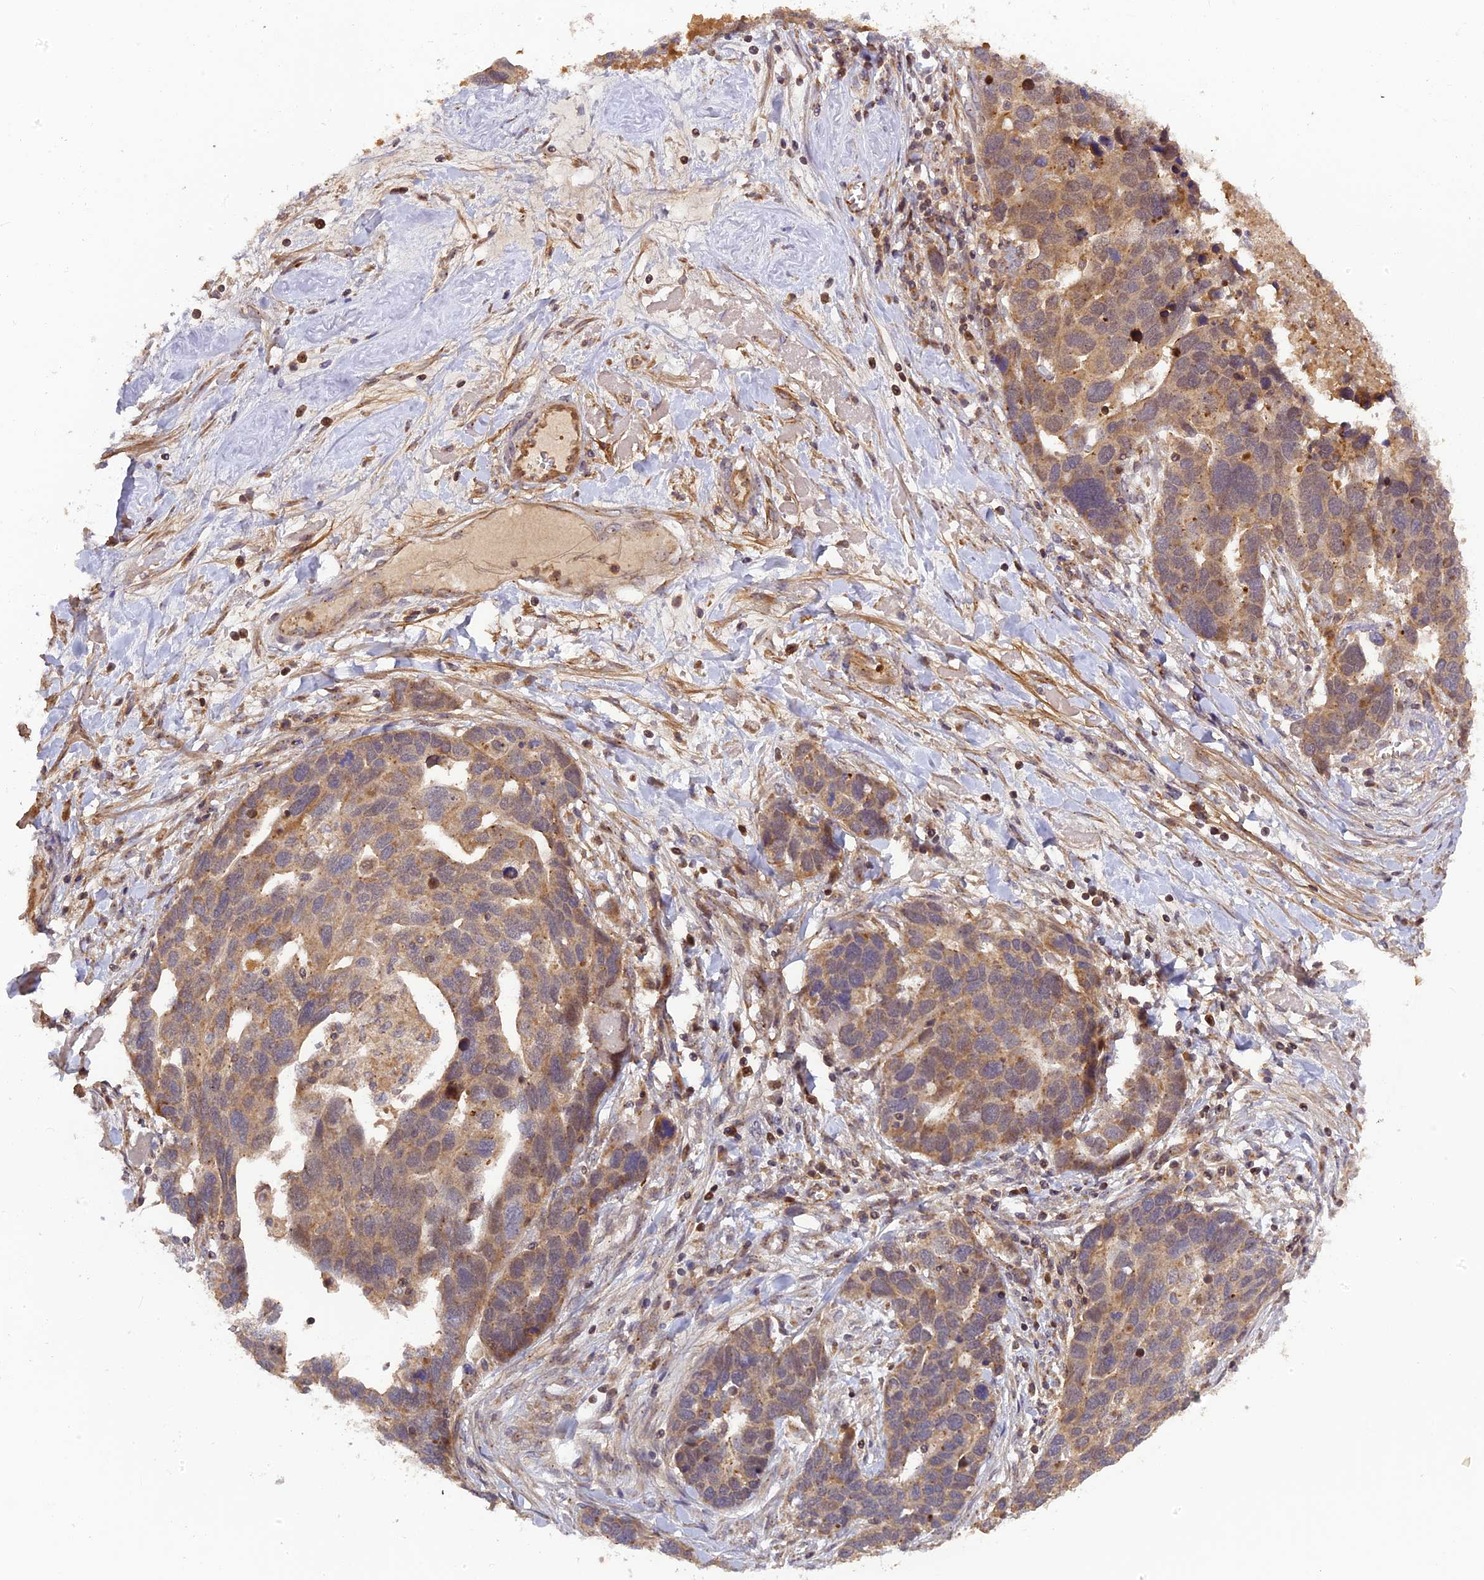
{"staining": {"intensity": "weak", "quantity": ">75%", "location": "cytoplasmic/membranous"}, "tissue": "ovarian cancer", "cell_type": "Tumor cells", "image_type": "cancer", "snomed": [{"axis": "morphology", "description": "Cystadenocarcinoma, serous, NOS"}, {"axis": "topography", "description": "Ovary"}], "caption": "Immunohistochemical staining of ovarian serous cystadenocarcinoma displays low levels of weak cytoplasmic/membranous protein staining in about >75% of tumor cells.", "gene": "RPIA", "patient": {"sex": "female", "age": 54}}